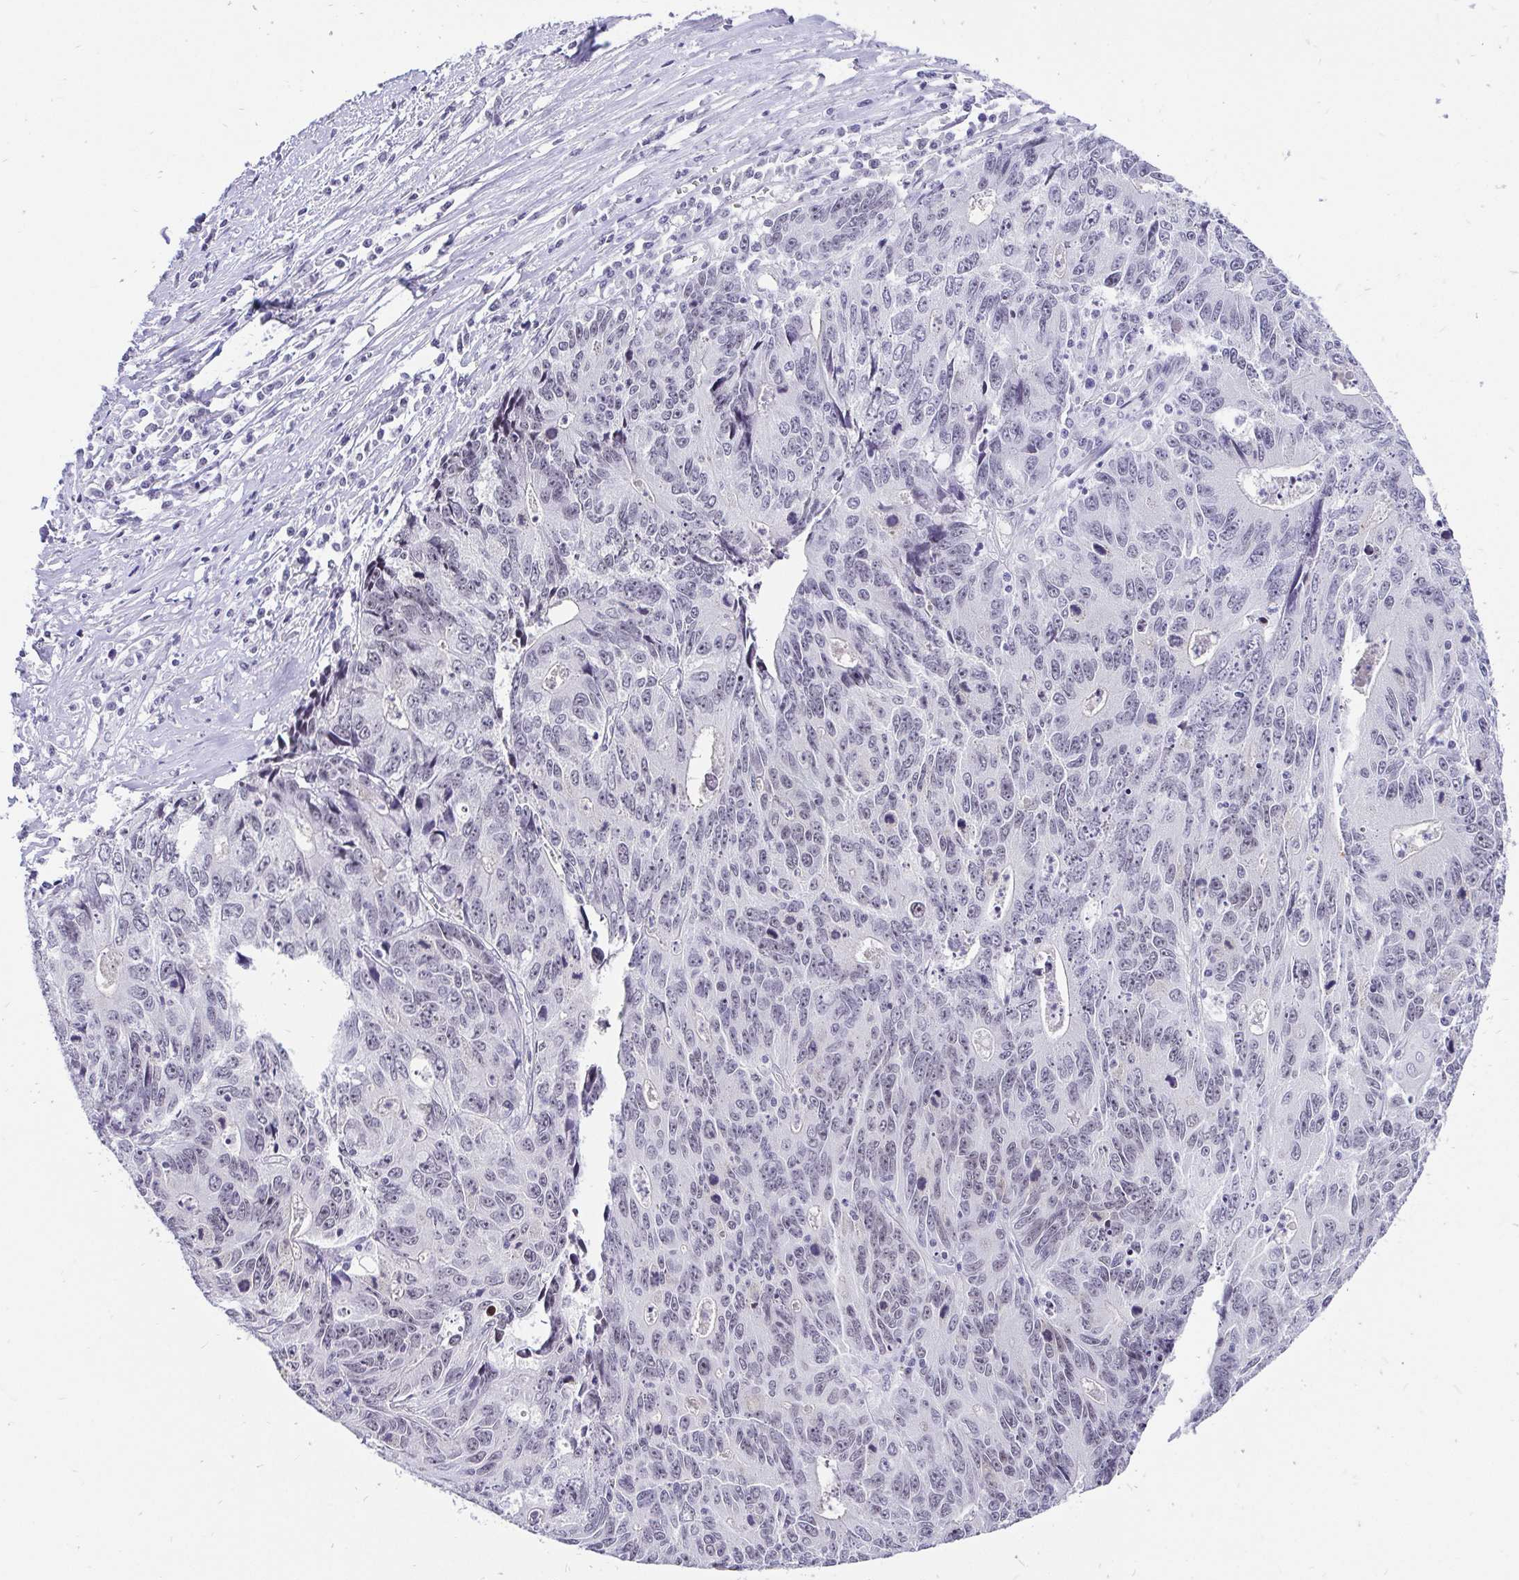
{"staining": {"intensity": "negative", "quantity": "none", "location": "none"}, "tissue": "liver cancer", "cell_type": "Tumor cells", "image_type": "cancer", "snomed": [{"axis": "morphology", "description": "Cholangiocarcinoma"}, {"axis": "topography", "description": "Liver"}], "caption": "The photomicrograph exhibits no staining of tumor cells in liver cholangiocarcinoma.", "gene": "ZNF860", "patient": {"sex": "male", "age": 65}}